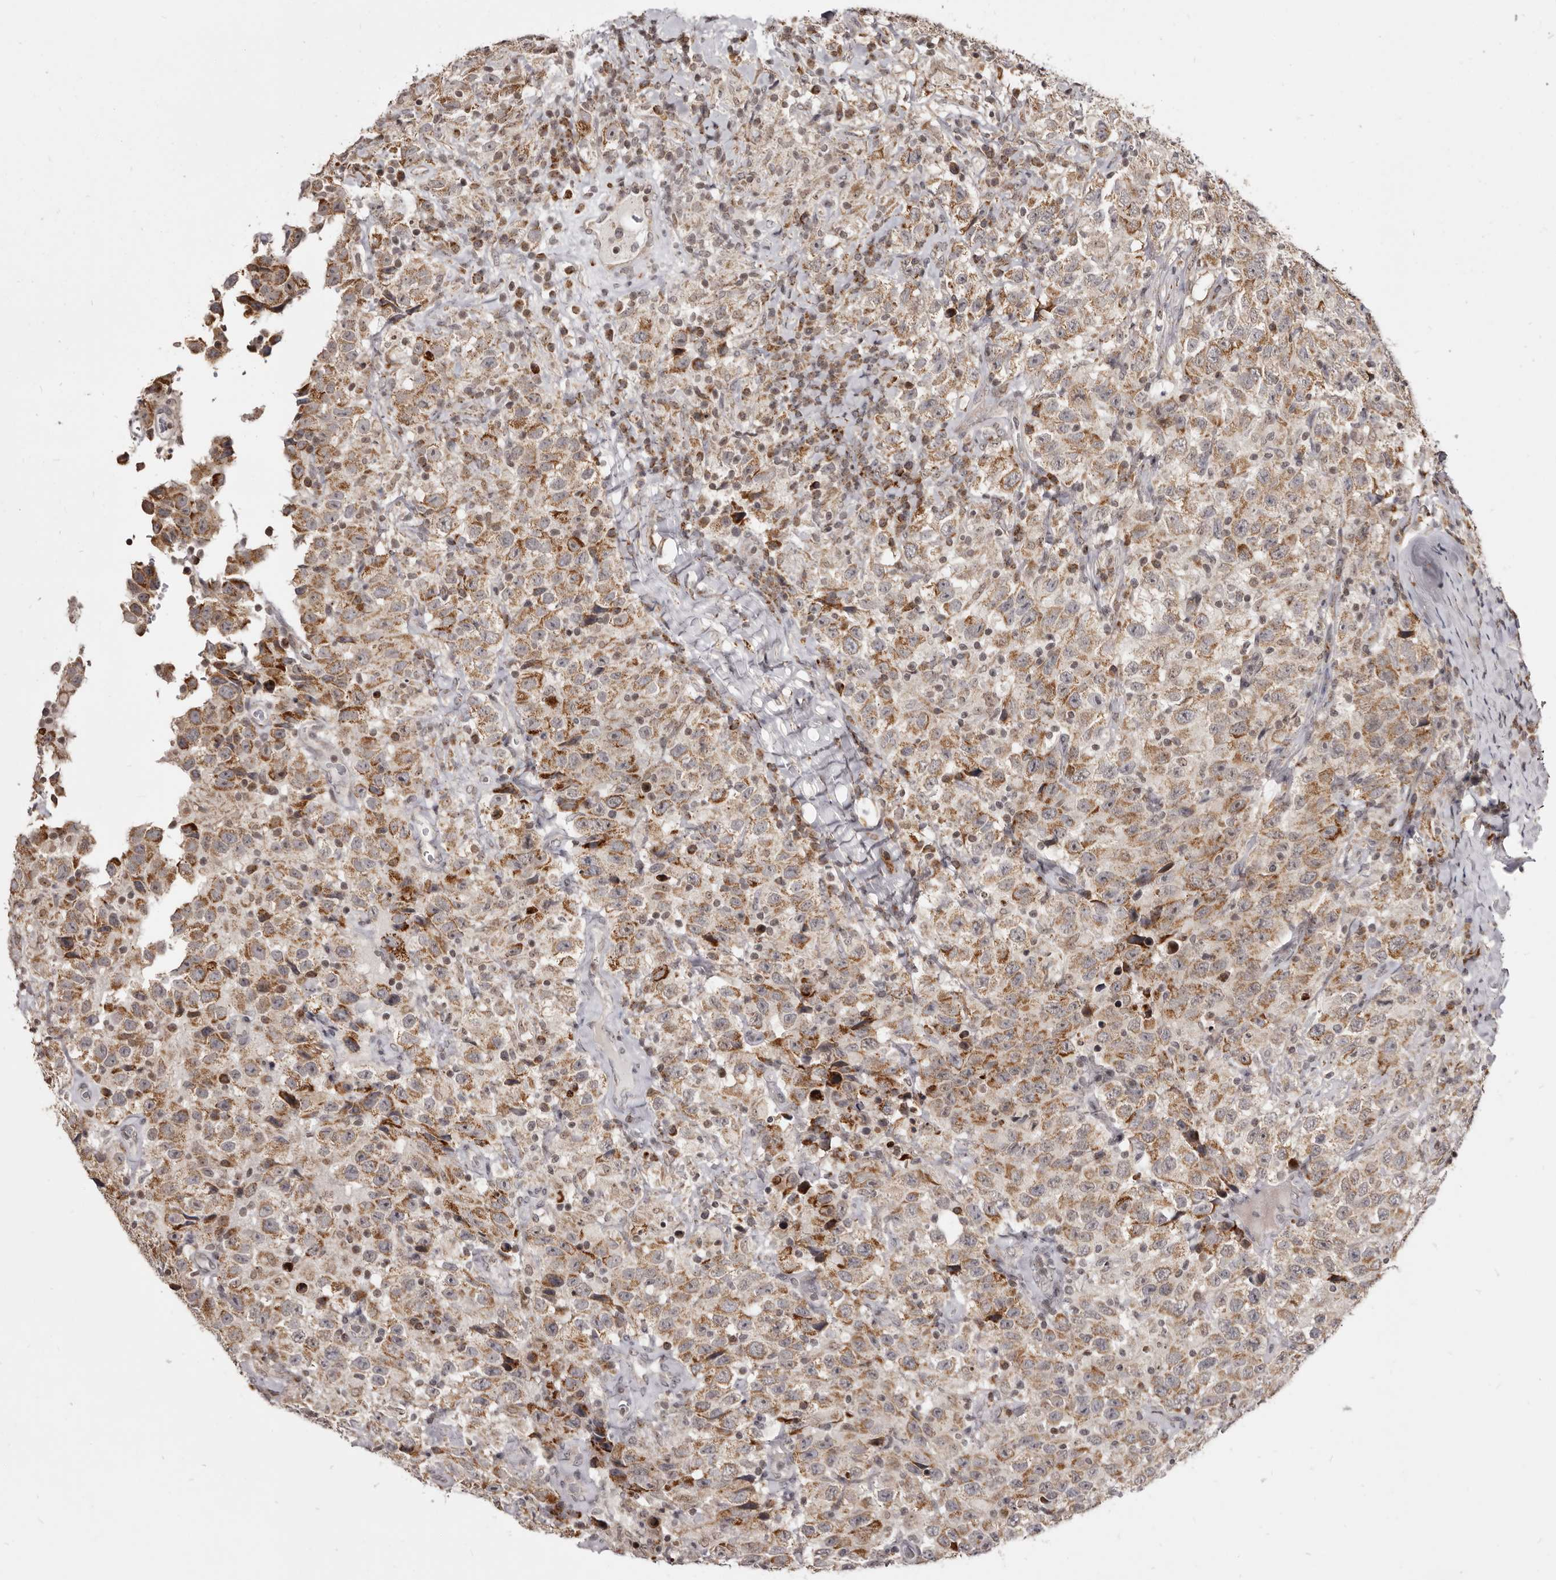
{"staining": {"intensity": "moderate", "quantity": ">75%", "location": "cytoplasmic/membranous"}, "tissue": "testis cancer", "cell_type": "Tumor cells", "image_type": "cancer", "snomed": [{"axis": "morphology", "description": "Seminoma, NOS"}, {"axis": "topography", "description": "Testis"}], "caption": "About >75% of tumor cells in testis cancer (seminoma) display moderate cytoplasmic/membranous protein staining as visualized by brown immunohistochemical staining.", "gene": "THUMPD1", "patient": {"sex": "male", "age": 41}}